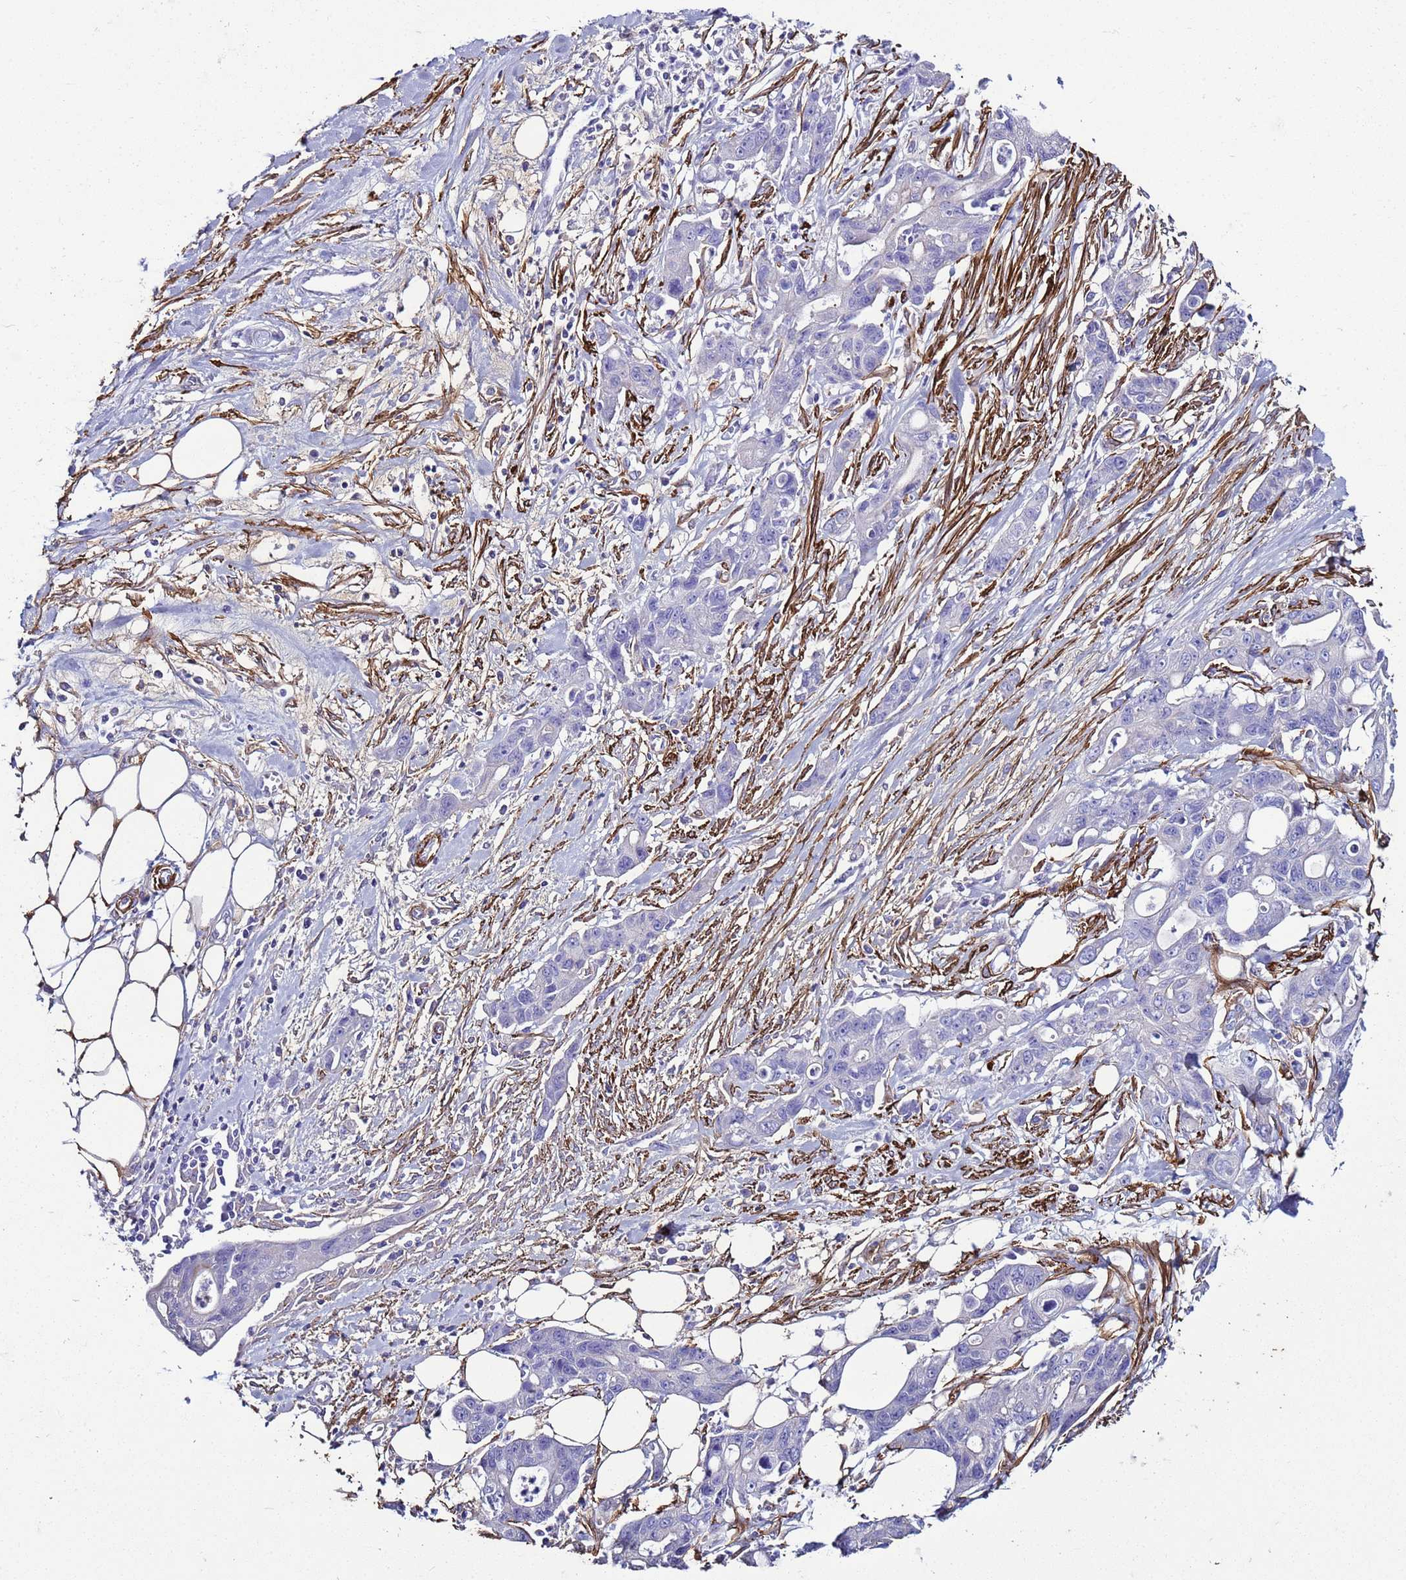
{"staining": {"intensity": "negative", "quantity": "none", "location": "none"}, "tissue": "ovarian cancer", "cell_type": "Tumor cells", "image_type": "cancer", "snomed": [{"axis": "morphology", "description": "Cystadenocarcinoma, mucinous, NOS"}, {"axis": "topography", "description": "Ovary"}], "caption": "Mucinous cystadenocarcinoma (ovarian) was stained to show a protein in brown. There is no significant staining in tumor cells.", "gene": "RABL2B", "patient": {"sex": "female", "age": 70}}